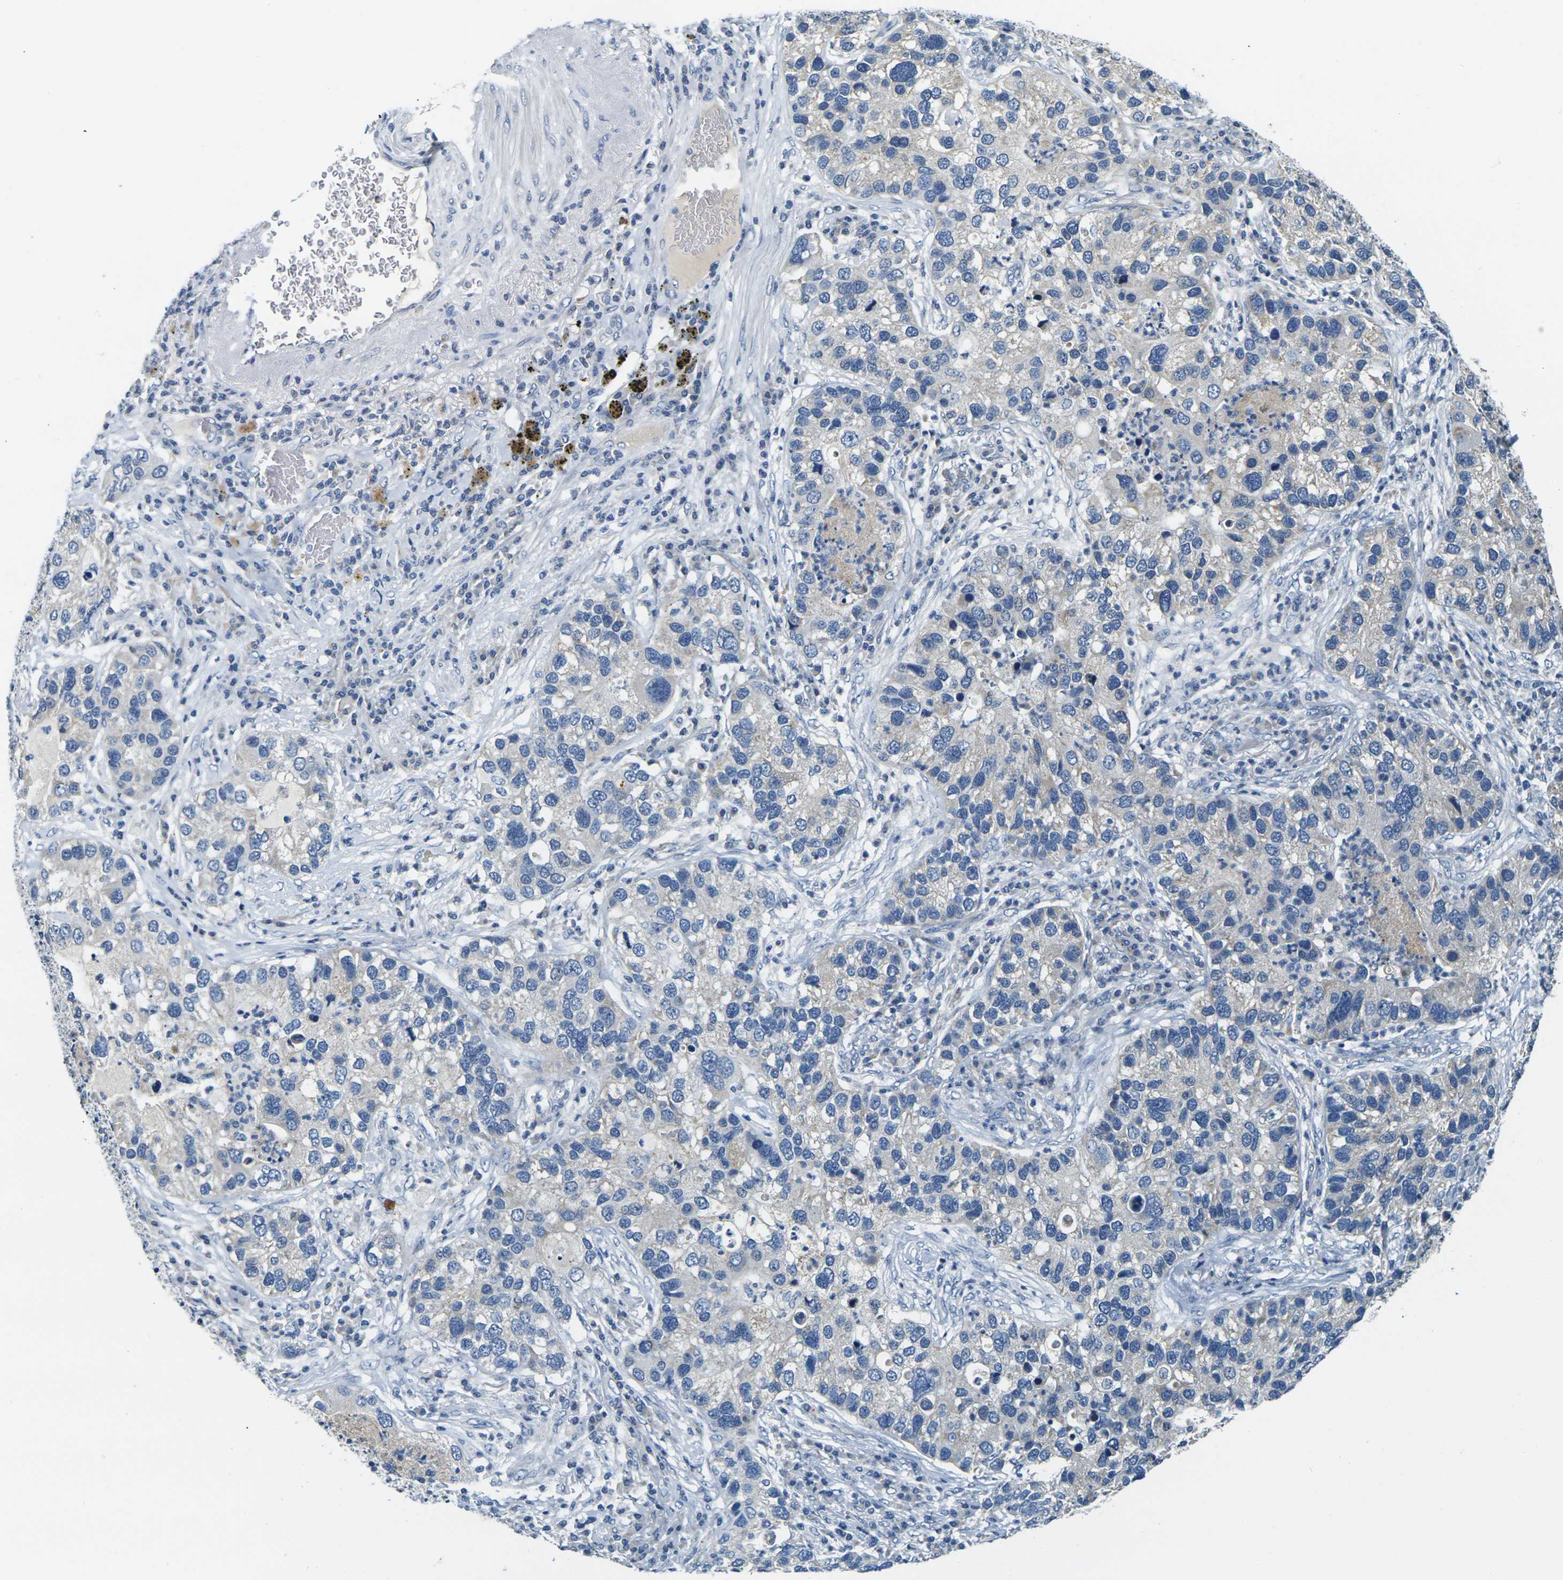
{"staining": {"intensity": "weak", "quantity": "<25%", "location": "cytoplasmic/membranous"}, "tissue": "lung cancer", "cell_type": "Tumor cells", "image_type": "cancer", "snomed": [{"axis": "morphology", "description": "Normal tissue, NOS"}, {"axis": "morphology", "description": "Adenocarcinoma, NOS"}, {"axis": "topography", "description": "Bronchus"}, {"axis": "topography", "description": "Lung"}], "caption": "Tumor cells show no significant expression in lung cancer.", "gene": "SHISAL2B", "patient": {"sex": "male", "age": 54}}